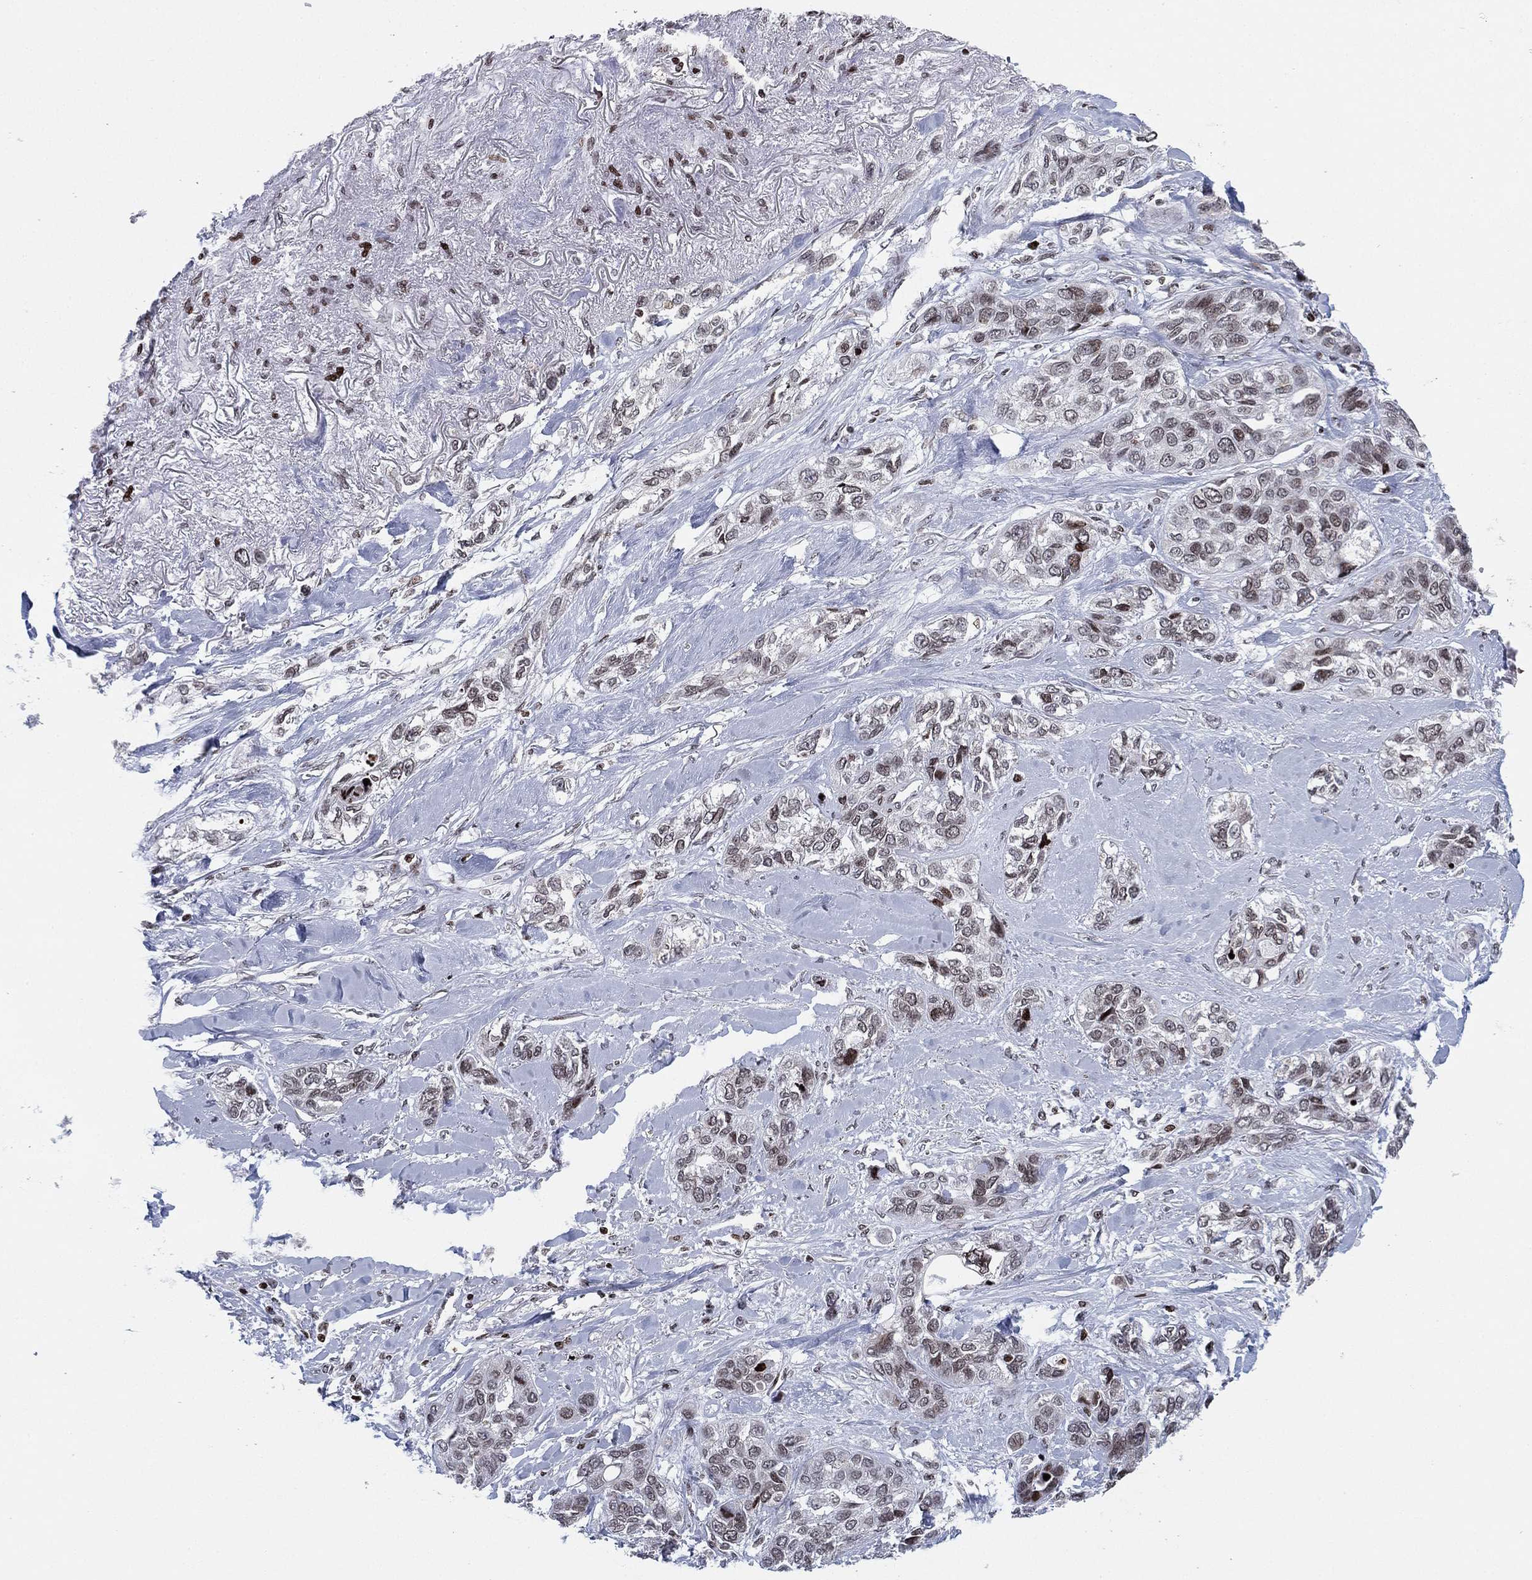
{"staining": {"intensity": "weak", "quantity": "<25%", "location": "nuclear"}, "tissue": "lung cancer", "cell_type": "Tumor cells", "image_type": "cancer", "snomed": [{"axis": "morphology", "description": "Squamous cell carcinoma, NOS"}, {"axis": "topography", "description": "Lung"}], "caption": "Lung cancer (squamous cell carcinoma) was stained to show a protein in brown. There is no significant positivity in tumor cells.", "gene": "MFSD14A", "patient": {"sex": "female", "age": 70}}